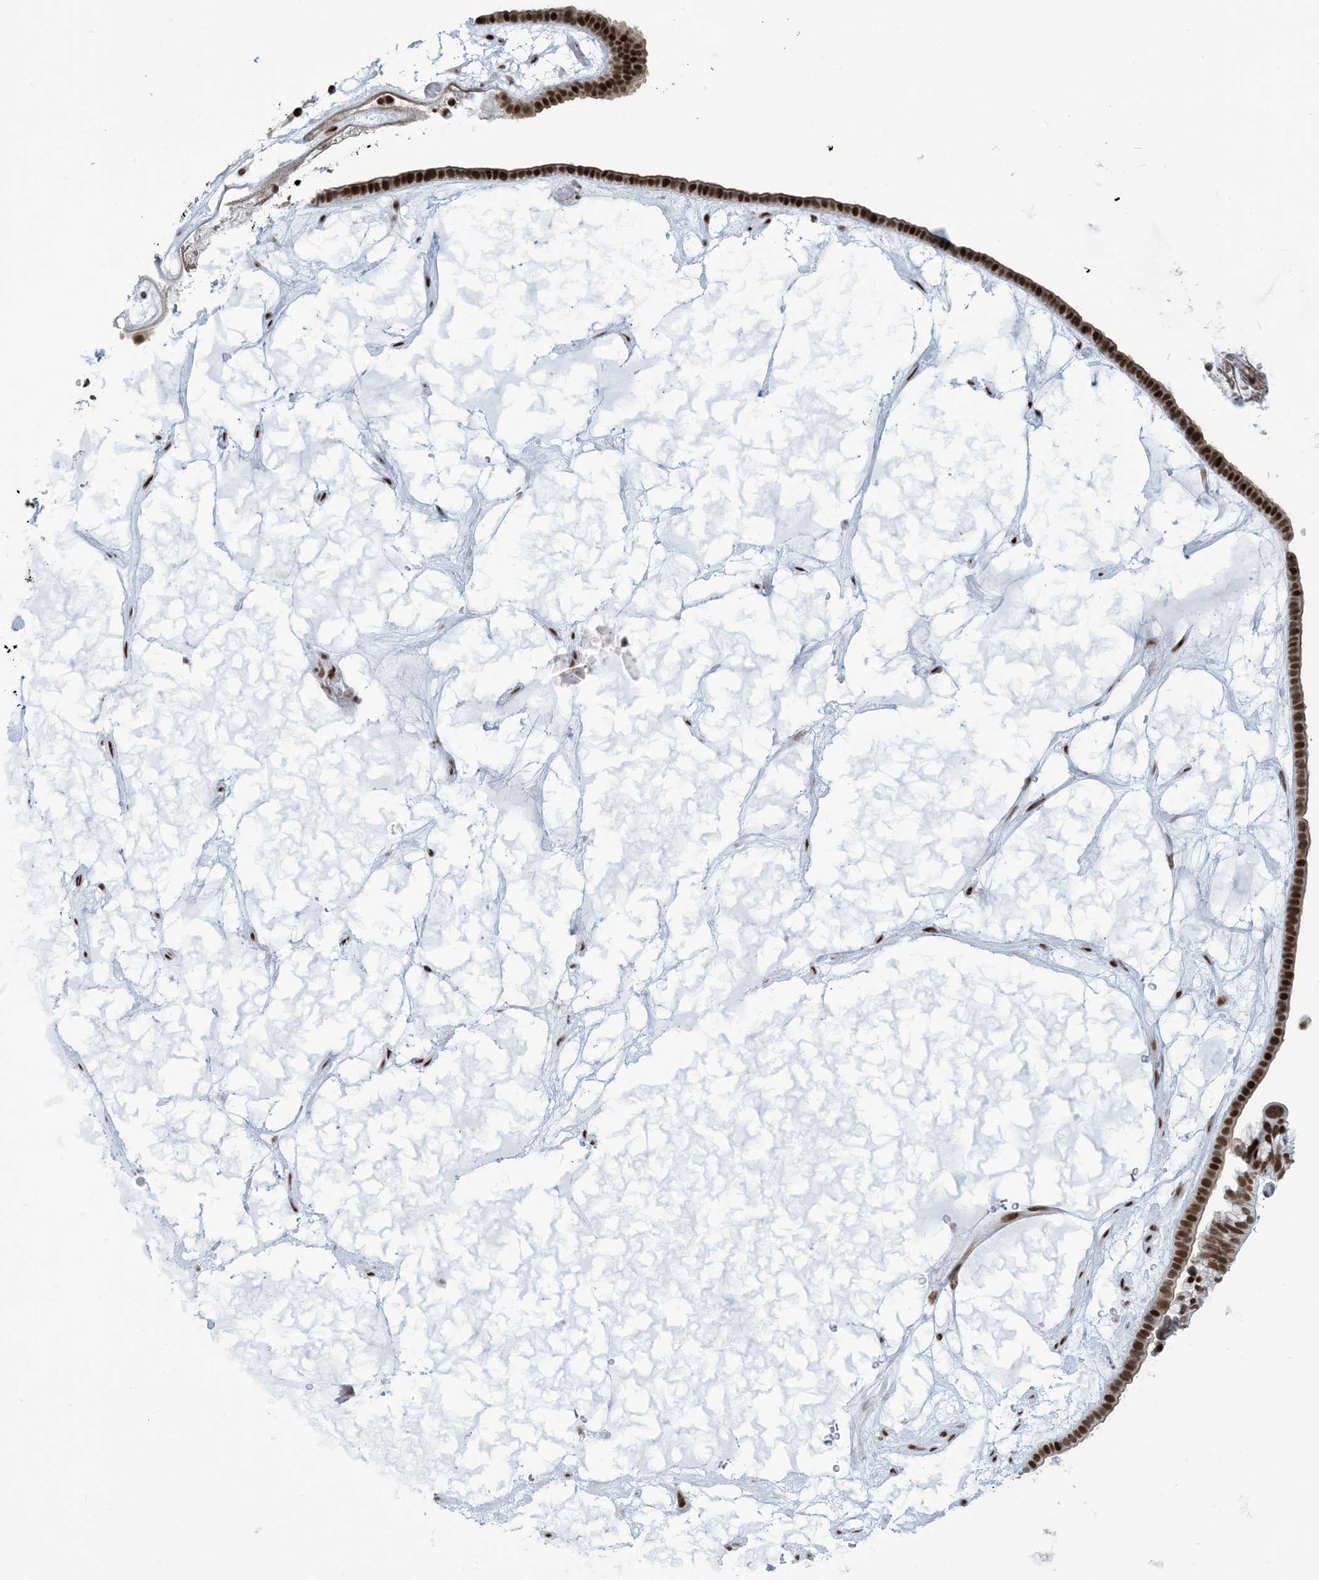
{"staining": {"intensity": "strong", "quantity": ">75%", "location": "nuclear"}, "tissue": "ovarian cancer", "cell_type": "Tumor cells", "image_type": "cancer", "snomed": [{"axis": "morphology", "description": "Cystadenocarcinoma, serous, NOS"}, {"axis": "topography", "description": "Ovary"}], "caption": "About >75% of tumor cells in serous cystadenocarcinoma (ovarian) reveal strong nuclear protein positivity as visualized by brown immunohistochemical staining.", "gene": "STAG1", "patient": {"sex": "female", "age": 56}}